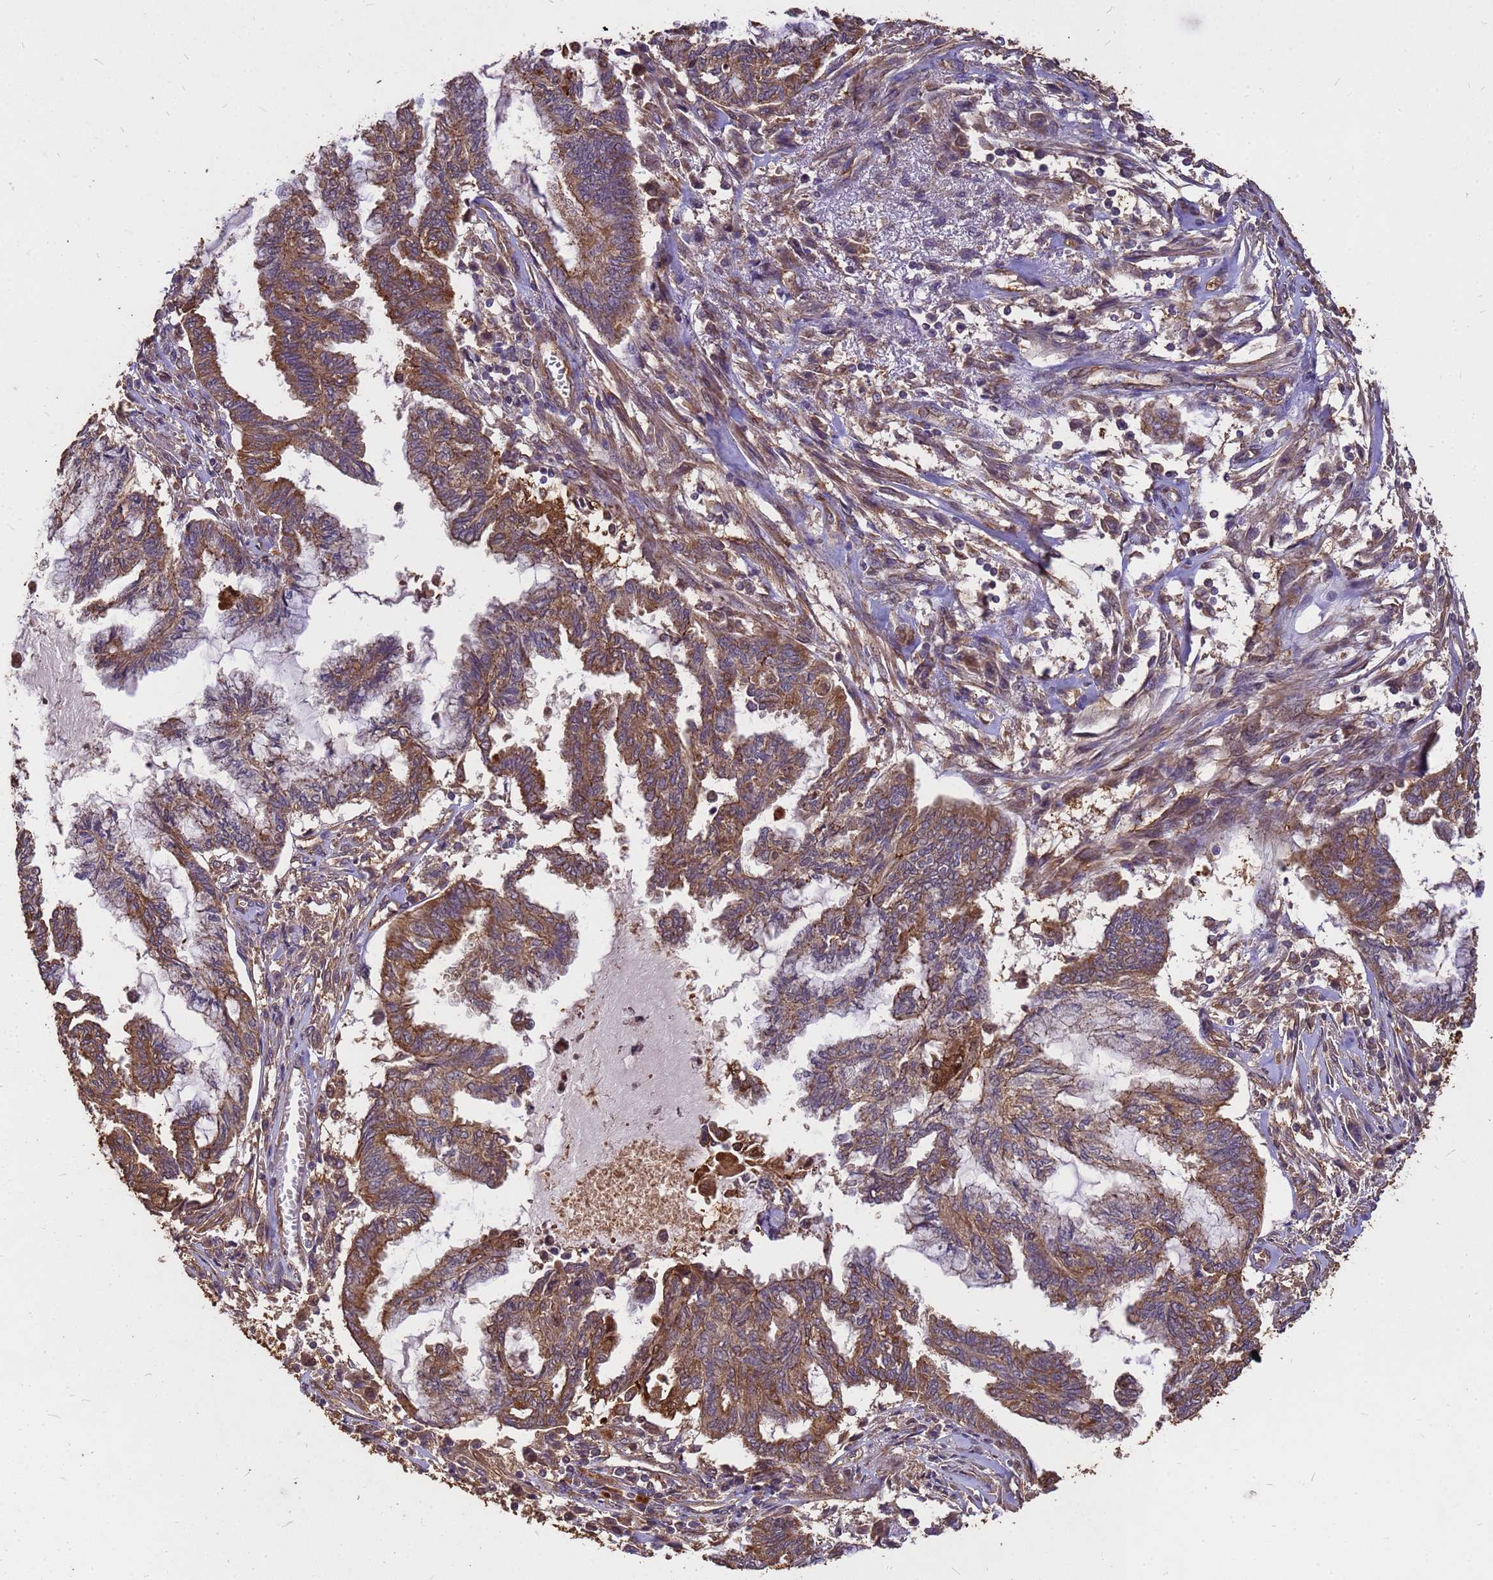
{"staining": {"intensity": "moderate", "quantity": ">75%", "location": "cytoplasmic/membranous"}, "tissue": "endometrial cancer", "cell_type": "Tumor cells", "image_type": "cancer", "snomed": [{"axis": "morphology", "description": "Adenocarcinoma, NOS"}, {"axis": "topography", "description": "Endometrium"}], "caption": "Human endometrial adenocarcinoma stained for a protein (brown) reveals moderate cytoplasmic/membranous positive staining in approximately >75% of tumor cells.", "gene": "ZNF618", "patient": {"sex": "female", "age": 86}}